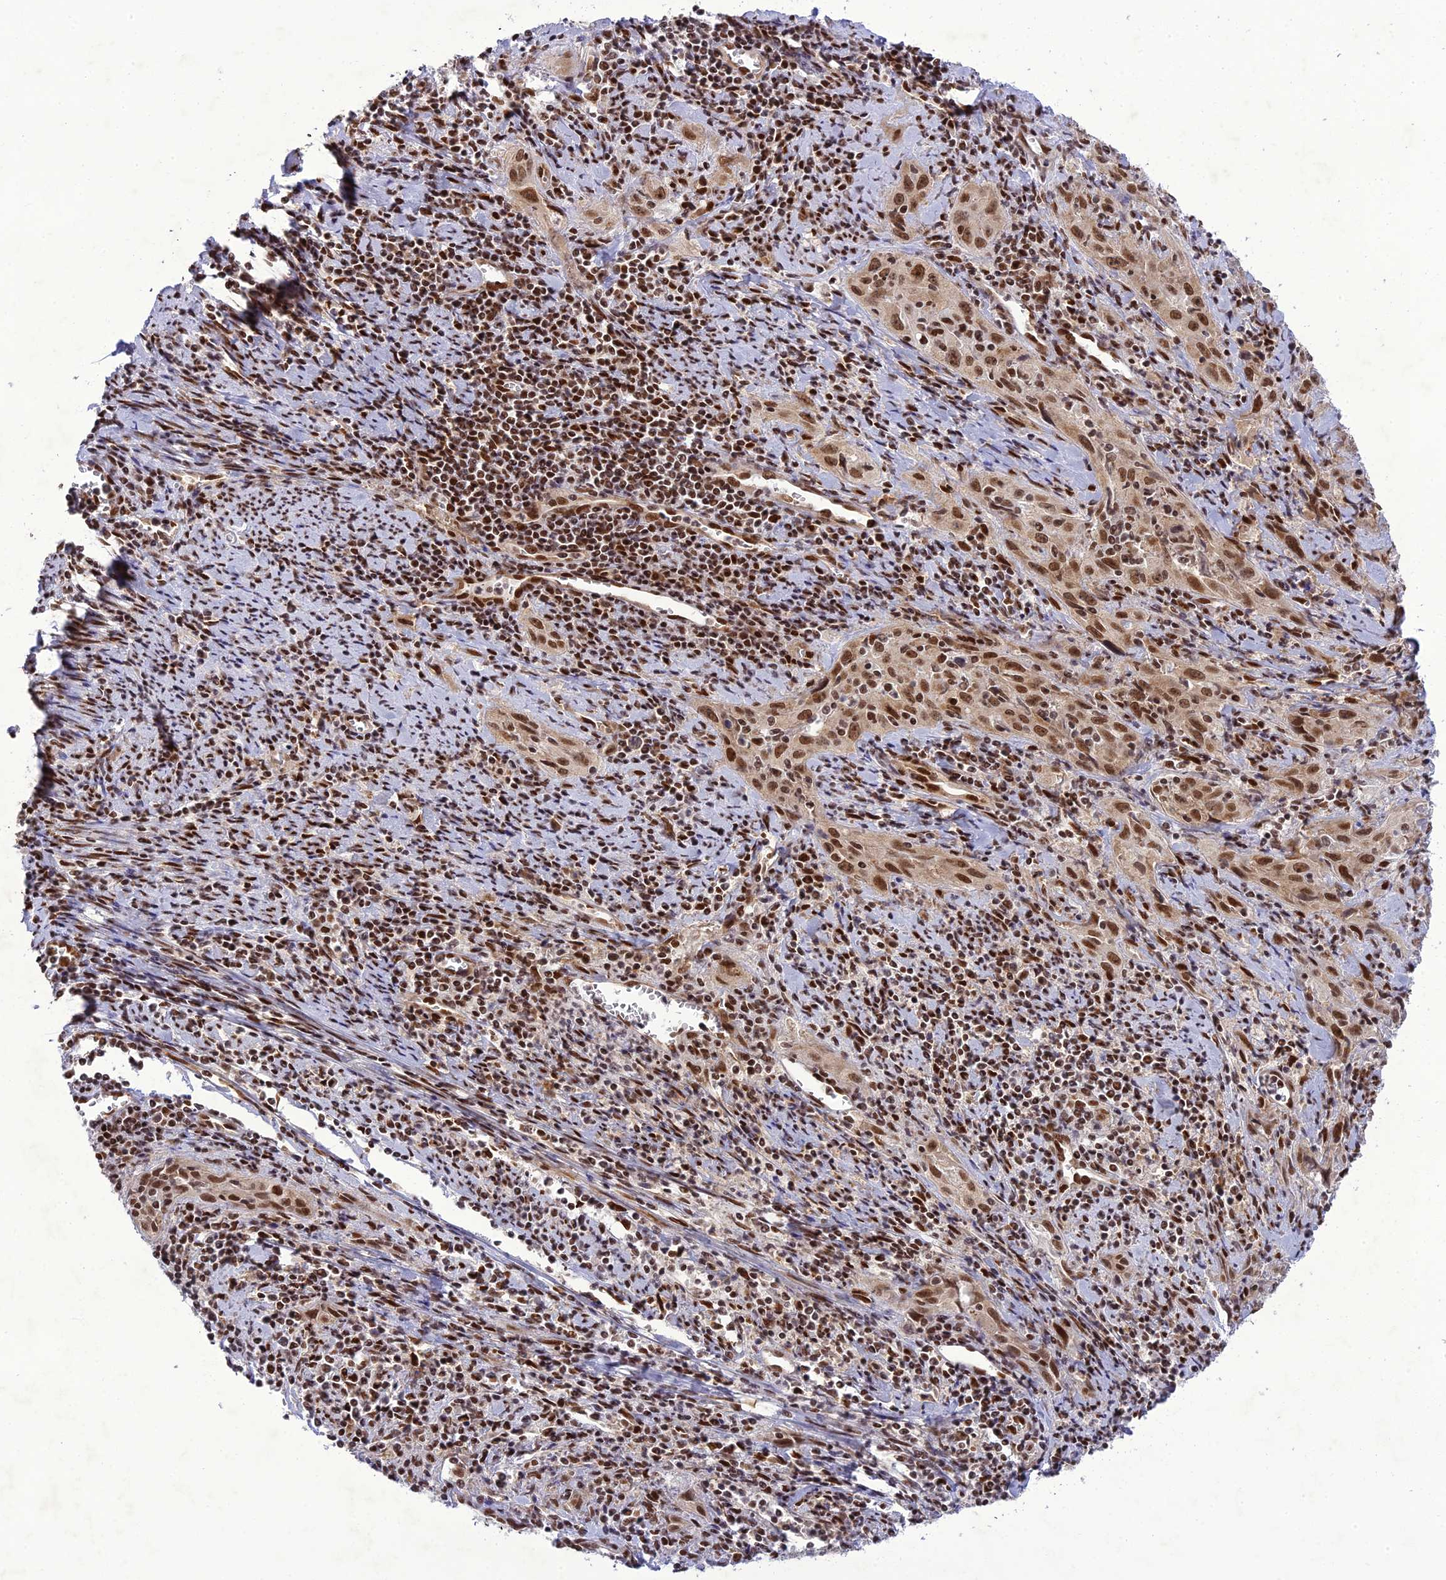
{"staining": {"intensity": "moderate", "quantity": ">75%", "location": "nuclear"}, "tissue": "cervical cancer", "cell_type": "Tumor cells", "image_type": "cancer", "snomed": [{"axis": "morphology", "description": "Squamous cell carcinoma, NOS"}, {"axis": "topography", "description": "Cervix"}], "caption": "Squamous cell carcinoma (cervical) stained with a protein marker reveals moderate staining in tumor cells.", "gene": "DDX1", "patient": {"sex": "female", "age": 57}}